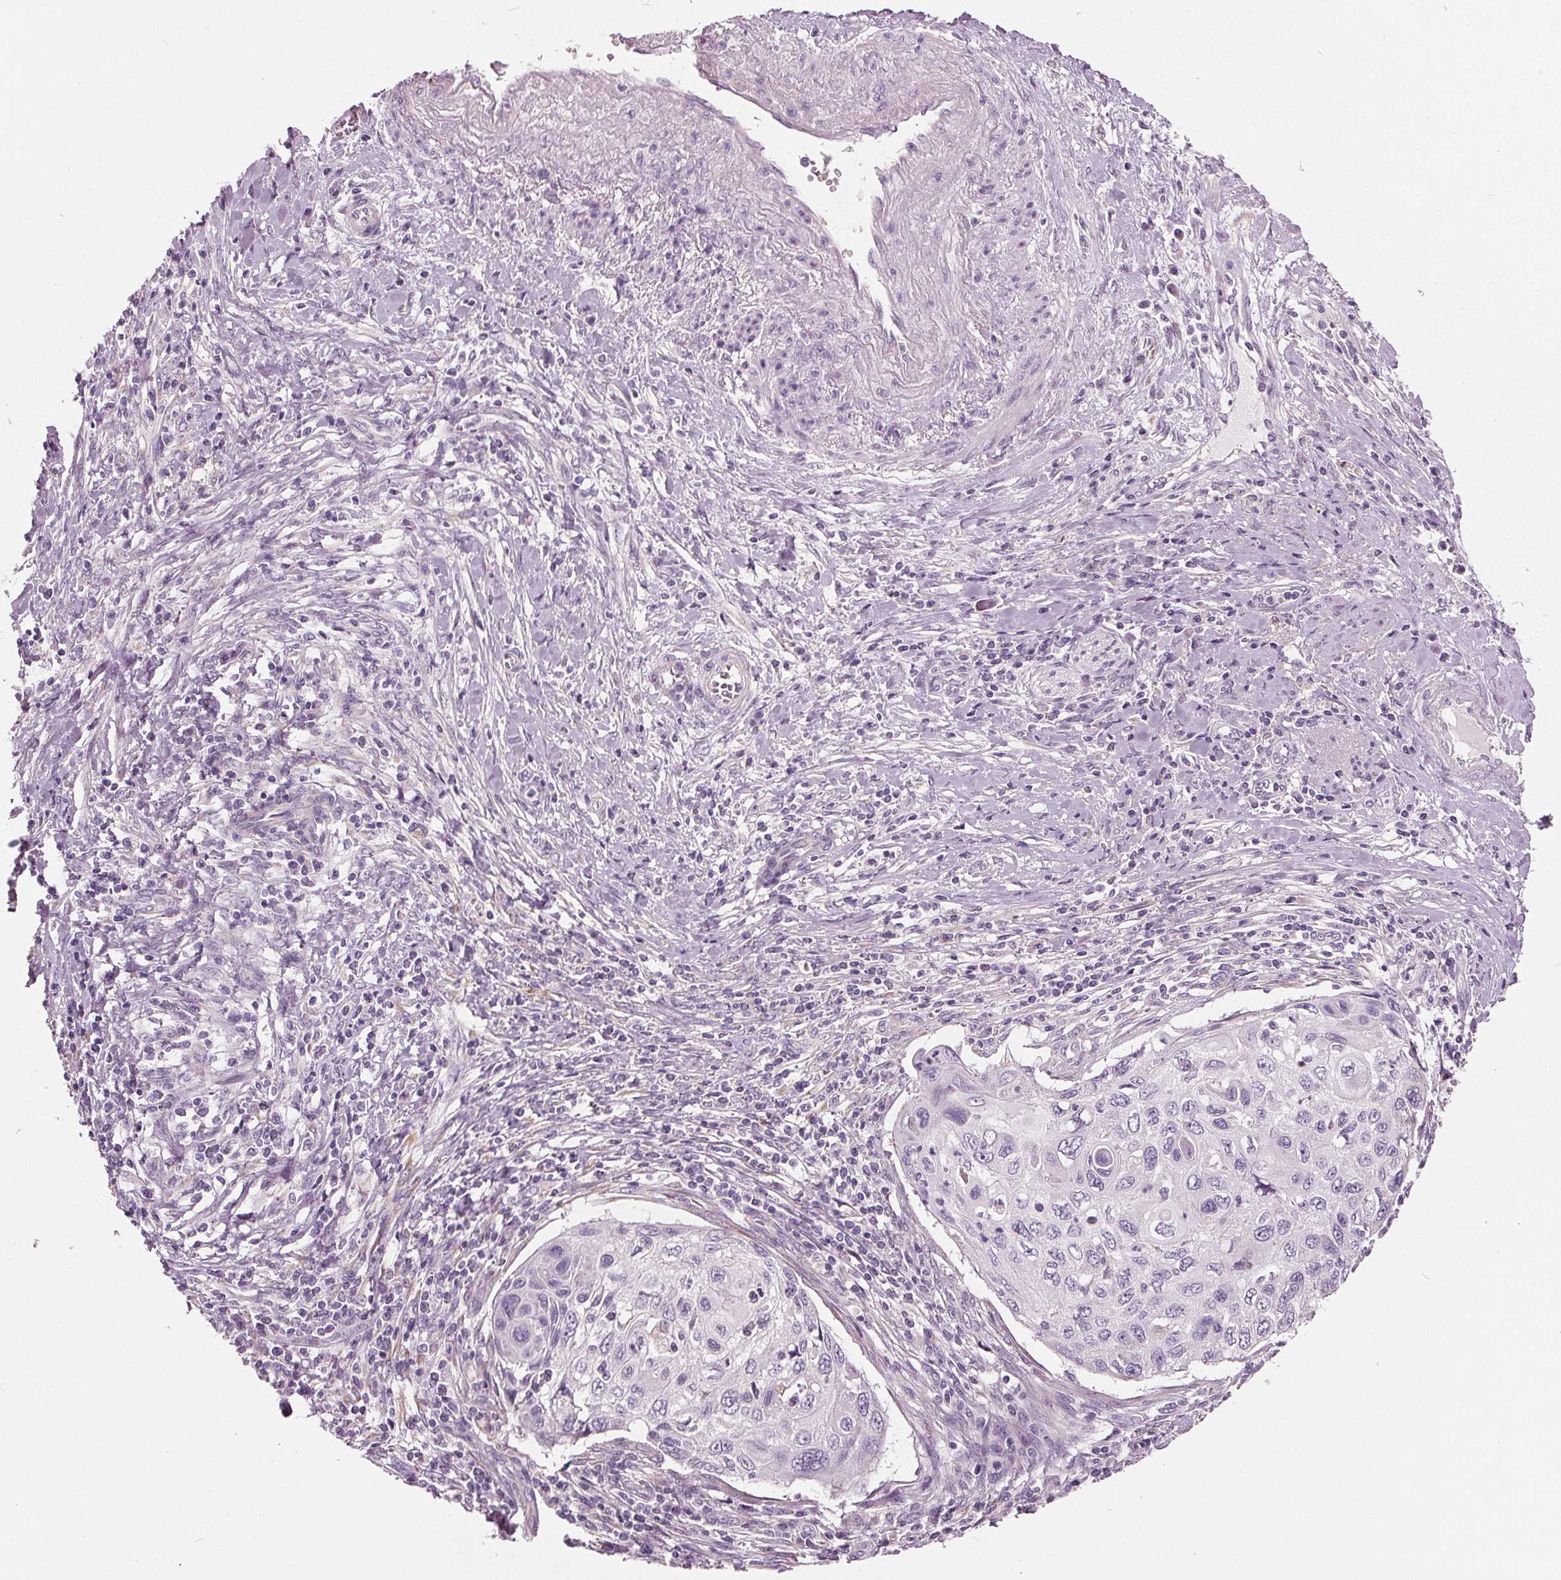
{"staining": {"intensity": "negative", "quantity": "none", "location": "none"}, "tissue": "cervical cancer", "cell_type": "Tumor cells", "image_type": "cancer", "snomed": [{"axis": "morphology", "description": "Squamous cell carcinoma, NOS"}, {"axis": "topography", "description": "Cervix"}], "caption": "Image shows no significant protein staining in tumor cells of cervical cancer.", "gene": "LHFPL7", "patient": {"sex": "female", "age": 70}}